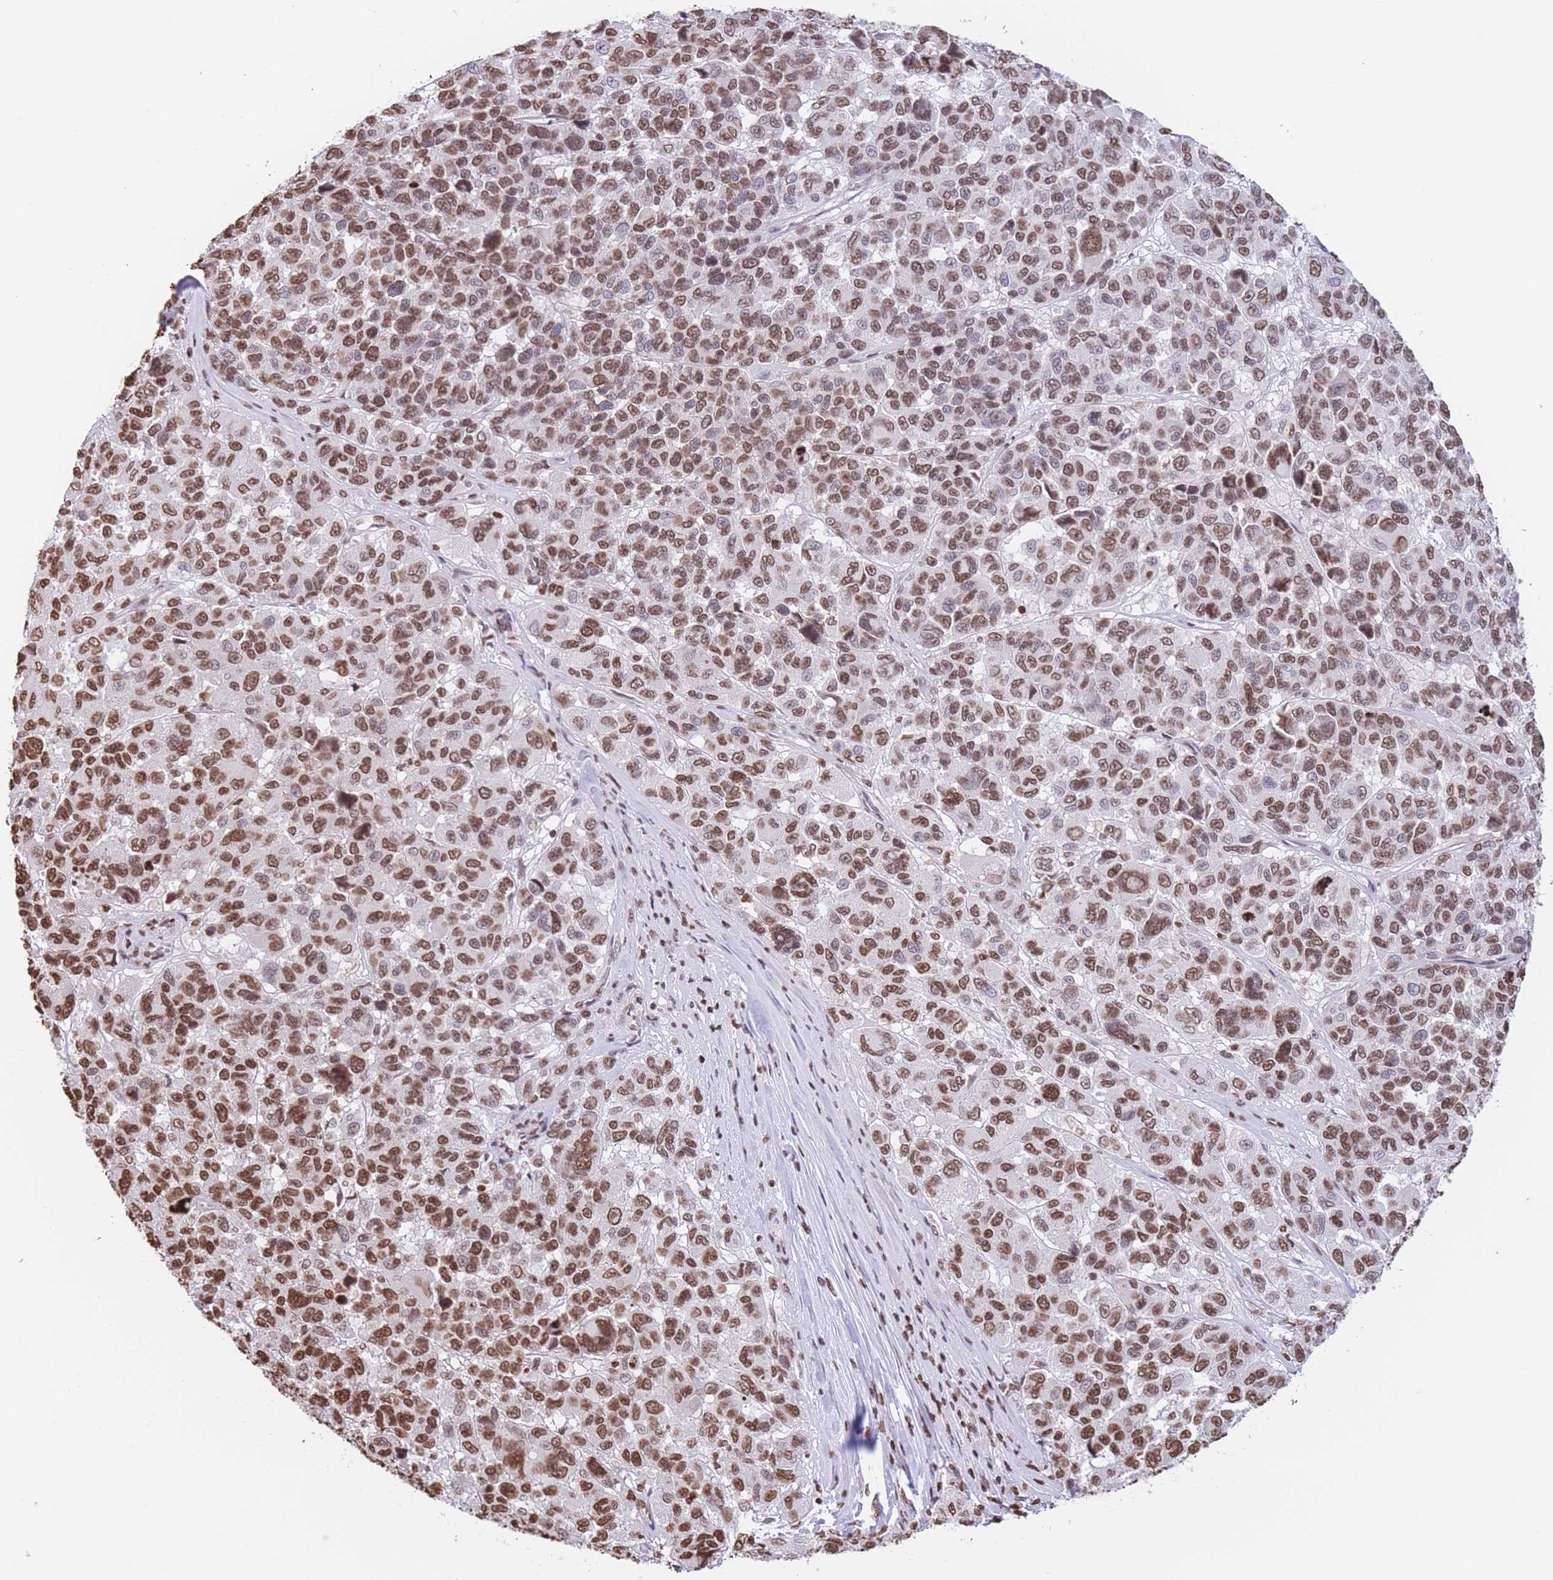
{"staining": {"intensity": "moderate", "quantity": ">75%", "location": "nuclear"}, "tissue": "melanoma", "cell_type": "Tumor cells", "image_type": "cancer", "snomed": [{"axis": "morphology", "description": "Malignant melanoma, NOS"}, {"axis": "topography", "description": "Skin"}], "caption": "Brown immunohistochemical staining in human malignant melanoma reveals moderate nuclear staining in about >75% of tumor cells.", "gene": "H2BC11", "patient": {"sex": "female", "age": 66}}